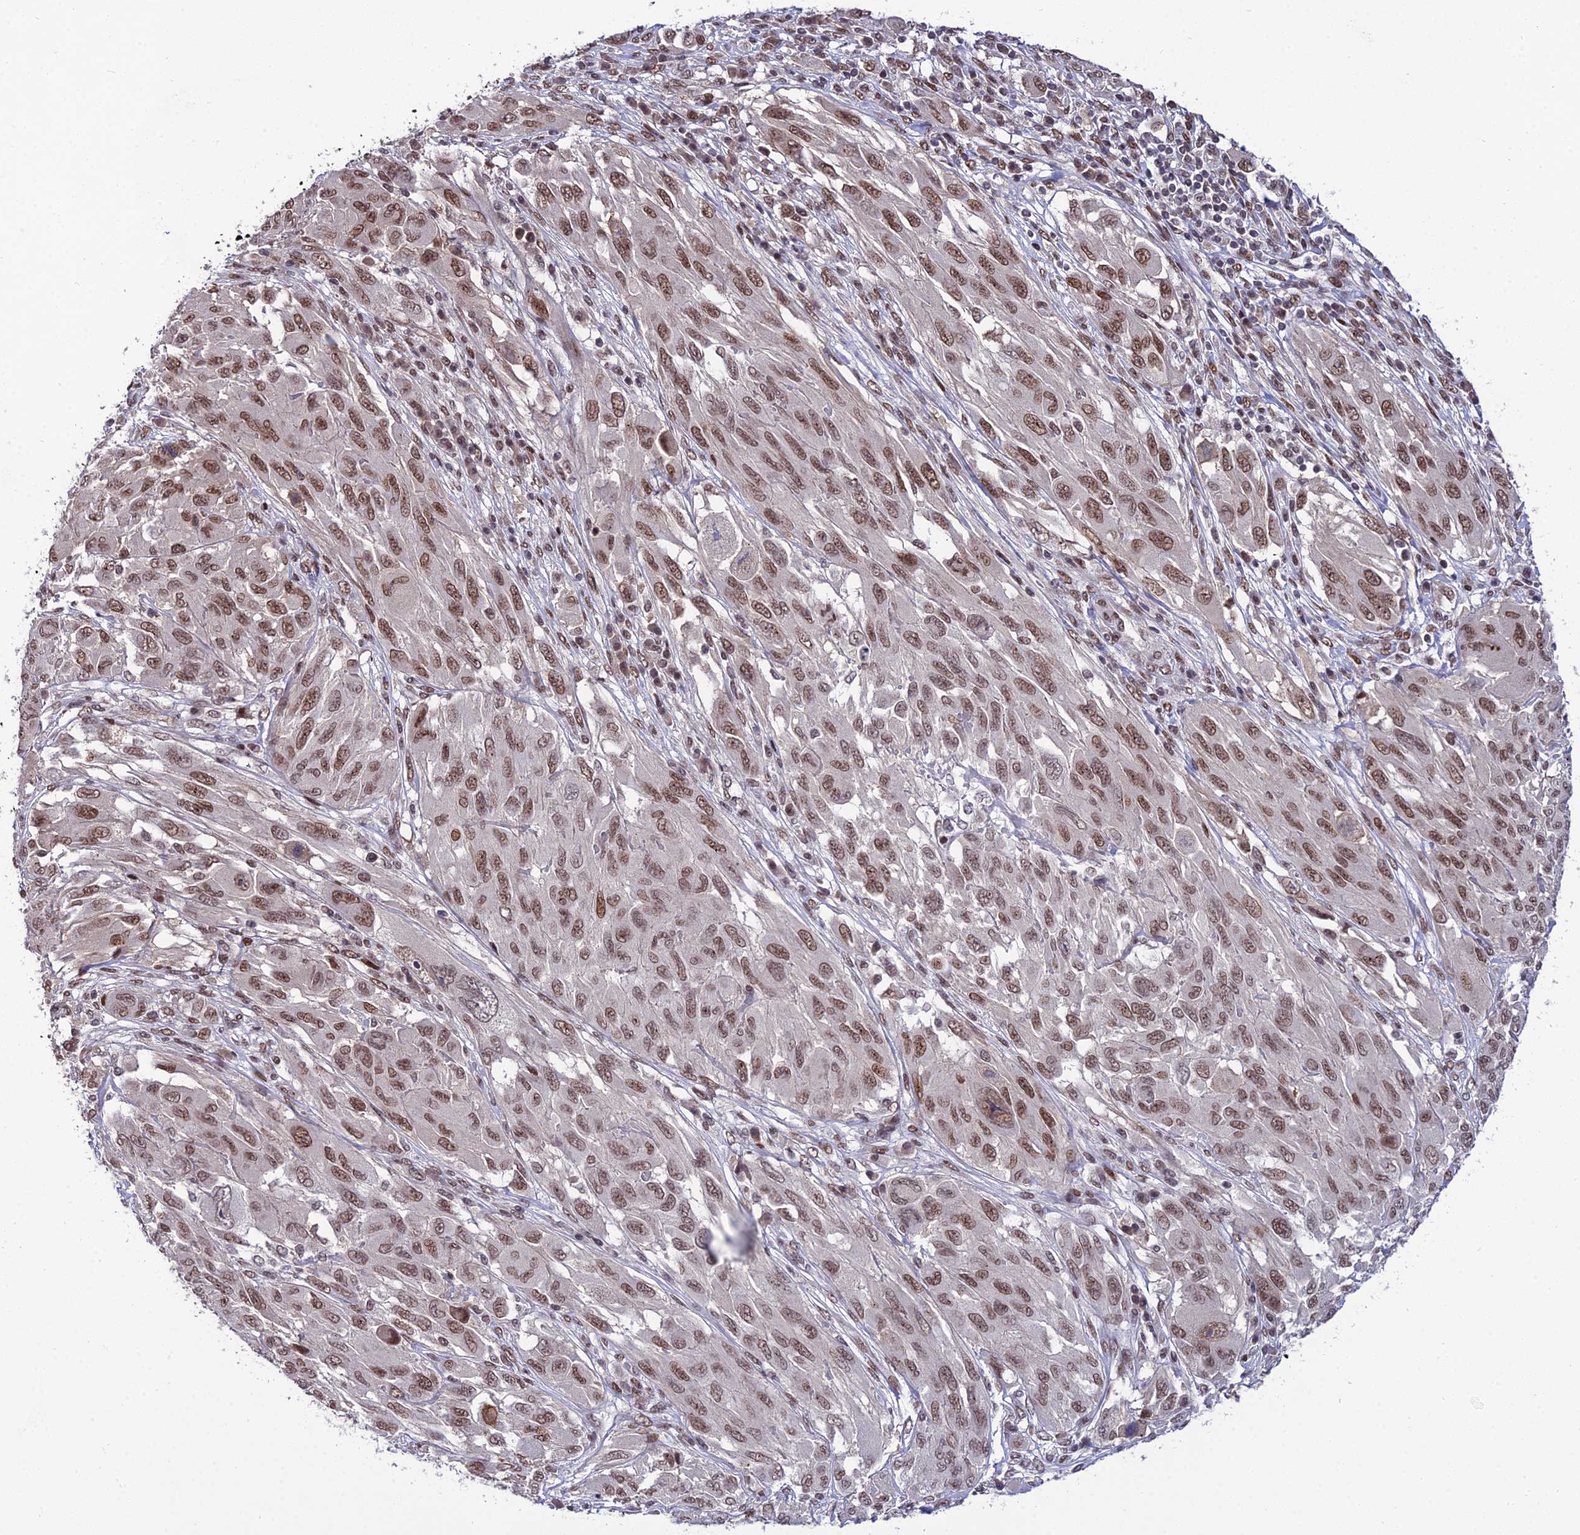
{"staining": {"intensity": "moderate", "quantity": ">75%", "location": "nuclear"}, "tissue": "melanoma", "cell_type": "Tumor cells", "image_type": "cancer", "snomed": [{"axis": "morphology", "description": "Malignant melanoma, NOS"}, {"axis": "topography", "description": "Skin"}], "caption": "Immunohistochemical staining of melanoma exhibits medium levels of moderate nuclear protein expression in approximately >75% of tumor cells.", "gene": "SYT15", "patient": {"sex": "female", "age": 91}}